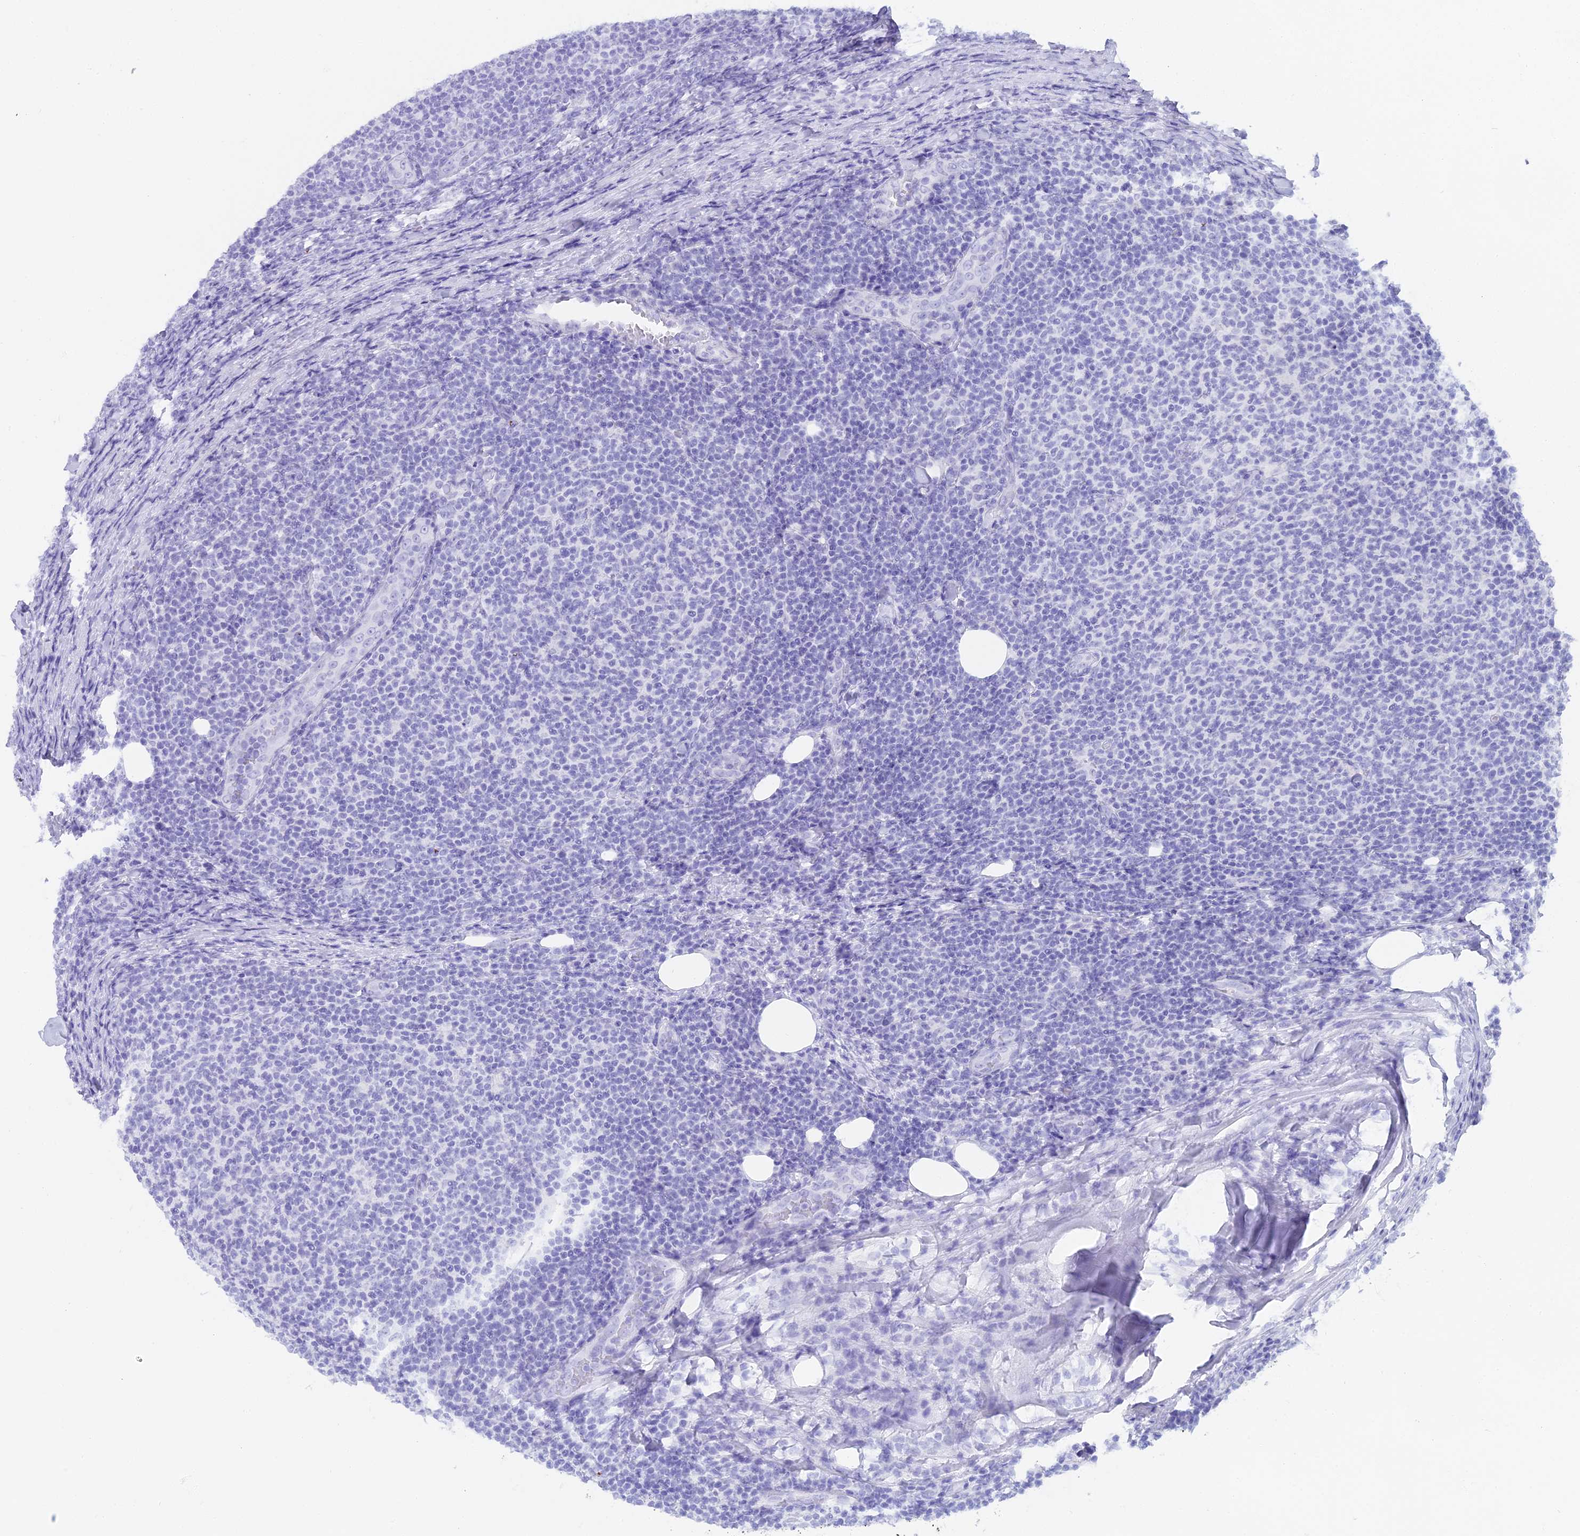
{"staining": {"intensity": "negative", "quantity": "none", "location": "none"}, "tissue": "lymphoma", "cell_type": "Tumor cells", "image_type": "cancer", "snomed": [{"axis": "morphology", "description": "Malignant lymphoma, non-Hodgkin's type, Low grade"}, {"axis": "topography", "description": "Lymph node"}], "caption": "Immunohistochemistry image of neoplastic tissue: malignant lymphoma, non-Hodgkin's type (low-grade) stained with DAB shows no significant protein expression in tumor cells.", "gene": "CGB2", "patient": {"sex": "male", "age": 66}}